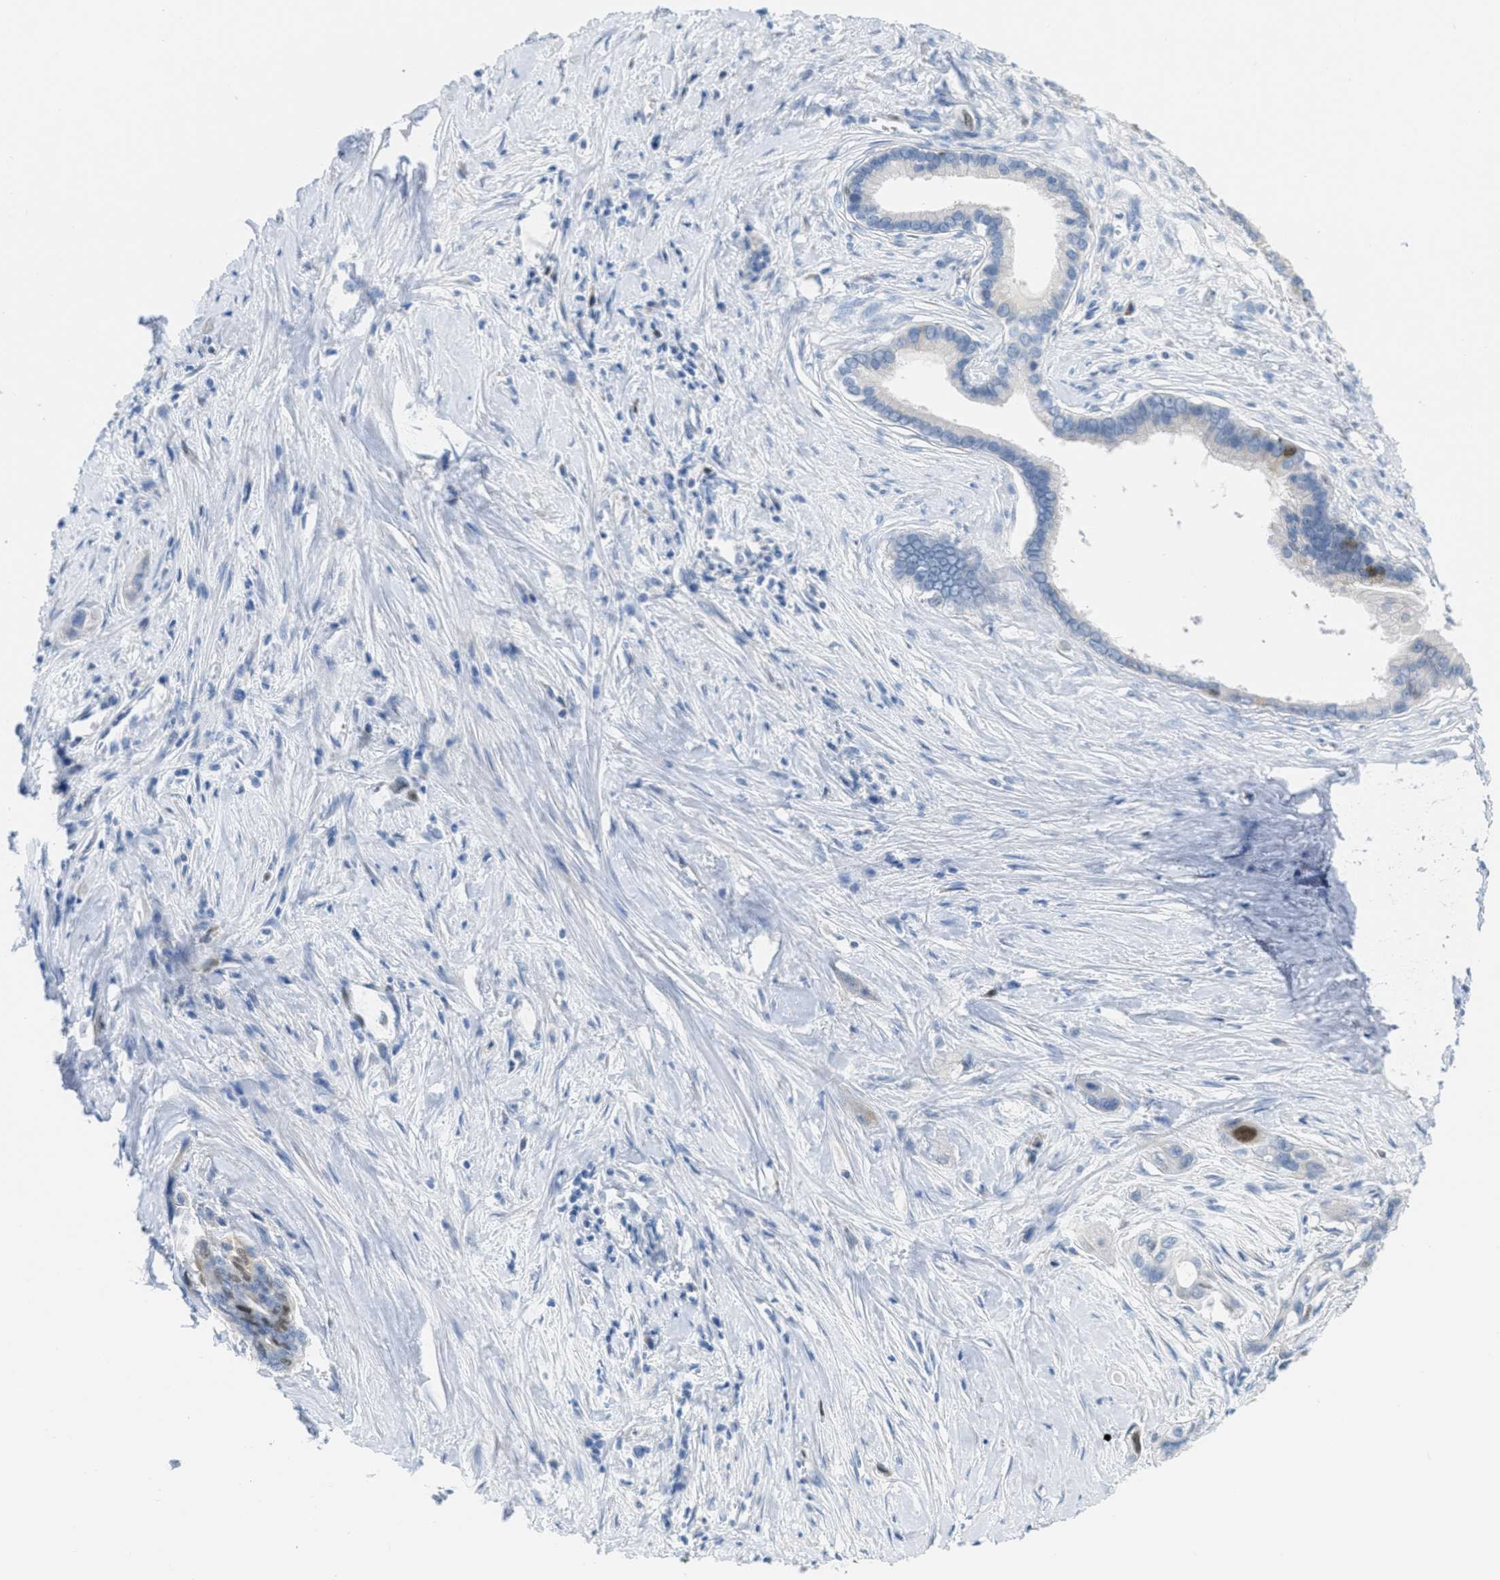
{"staining": {"intensity": "negative", "quantity": "none", "location": "none"}, "tissue": "pancreatic cancer", "cell_type": "Tumor cells", "image_type": "cancer", "snomed": [{"axis": "morphology", "description": "Adenocarcinoma, NOS"}, {"axis": "topography", "description": "Pancreas"}], "caption": "Human adenocarcinoma (pancreatic) stained for a protein using immunohistochemistry (IHC) demonstrates no staining in tumor cells.", "gene": "ORC6", "patient": {"sex": "male", "age": 73}}